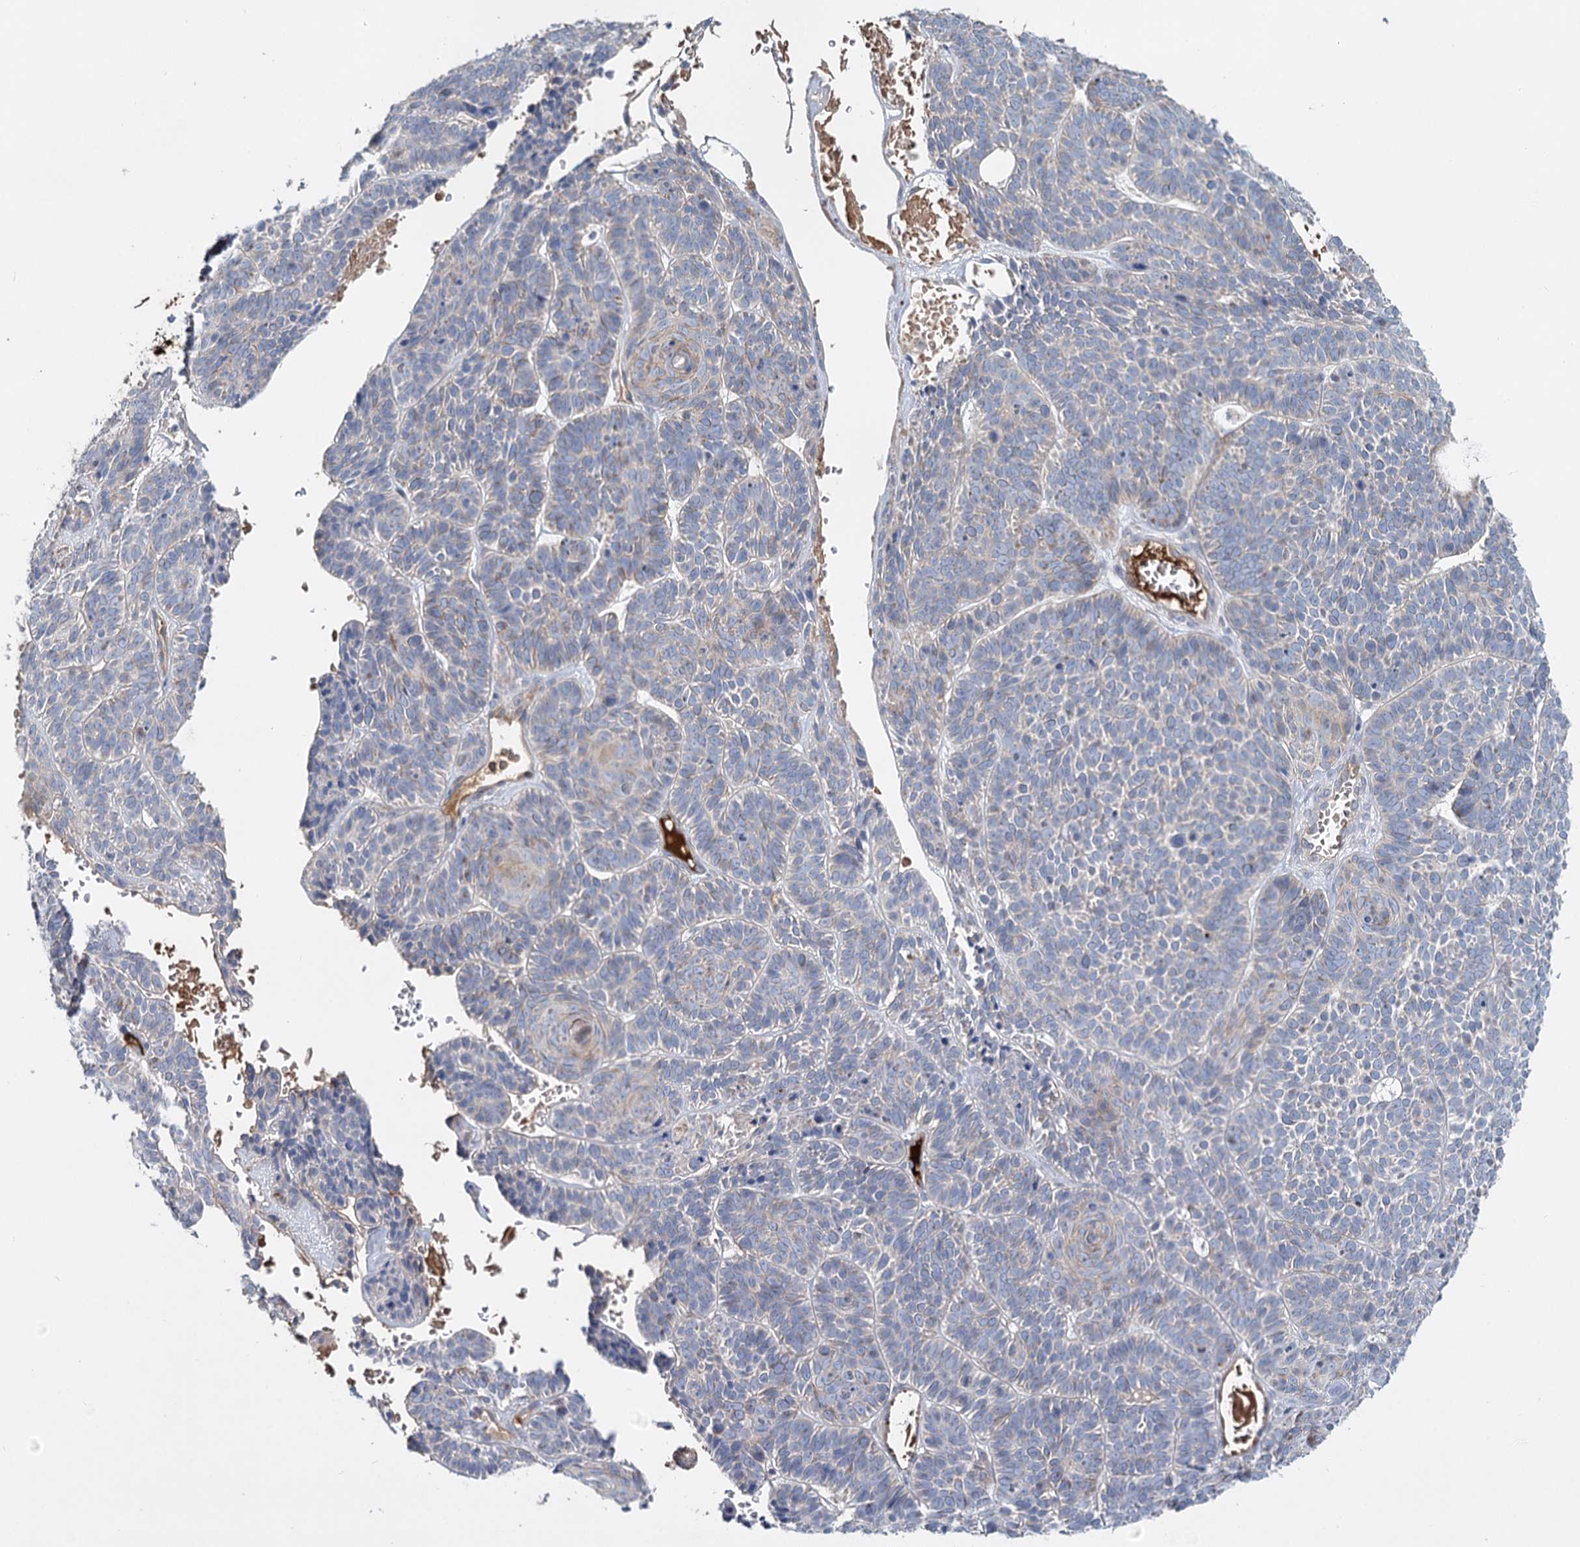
{"staining": {"intensity": "negative", "quantity": "none", "location": "none"}, "tissue": "skin cancer", "cell_type": "Tumor cells", "image_type": "cancer", "snomed": [{"axis": "morphology", "description": "Basal cell carcinoma"}, {"axis": "topography", "description": "Skin"}], "caption": "Tumor cells are negative for protein expression in human skin cancer.", "gene": "ALKBH8", "patient": {"sex": "male", "age": 85}}